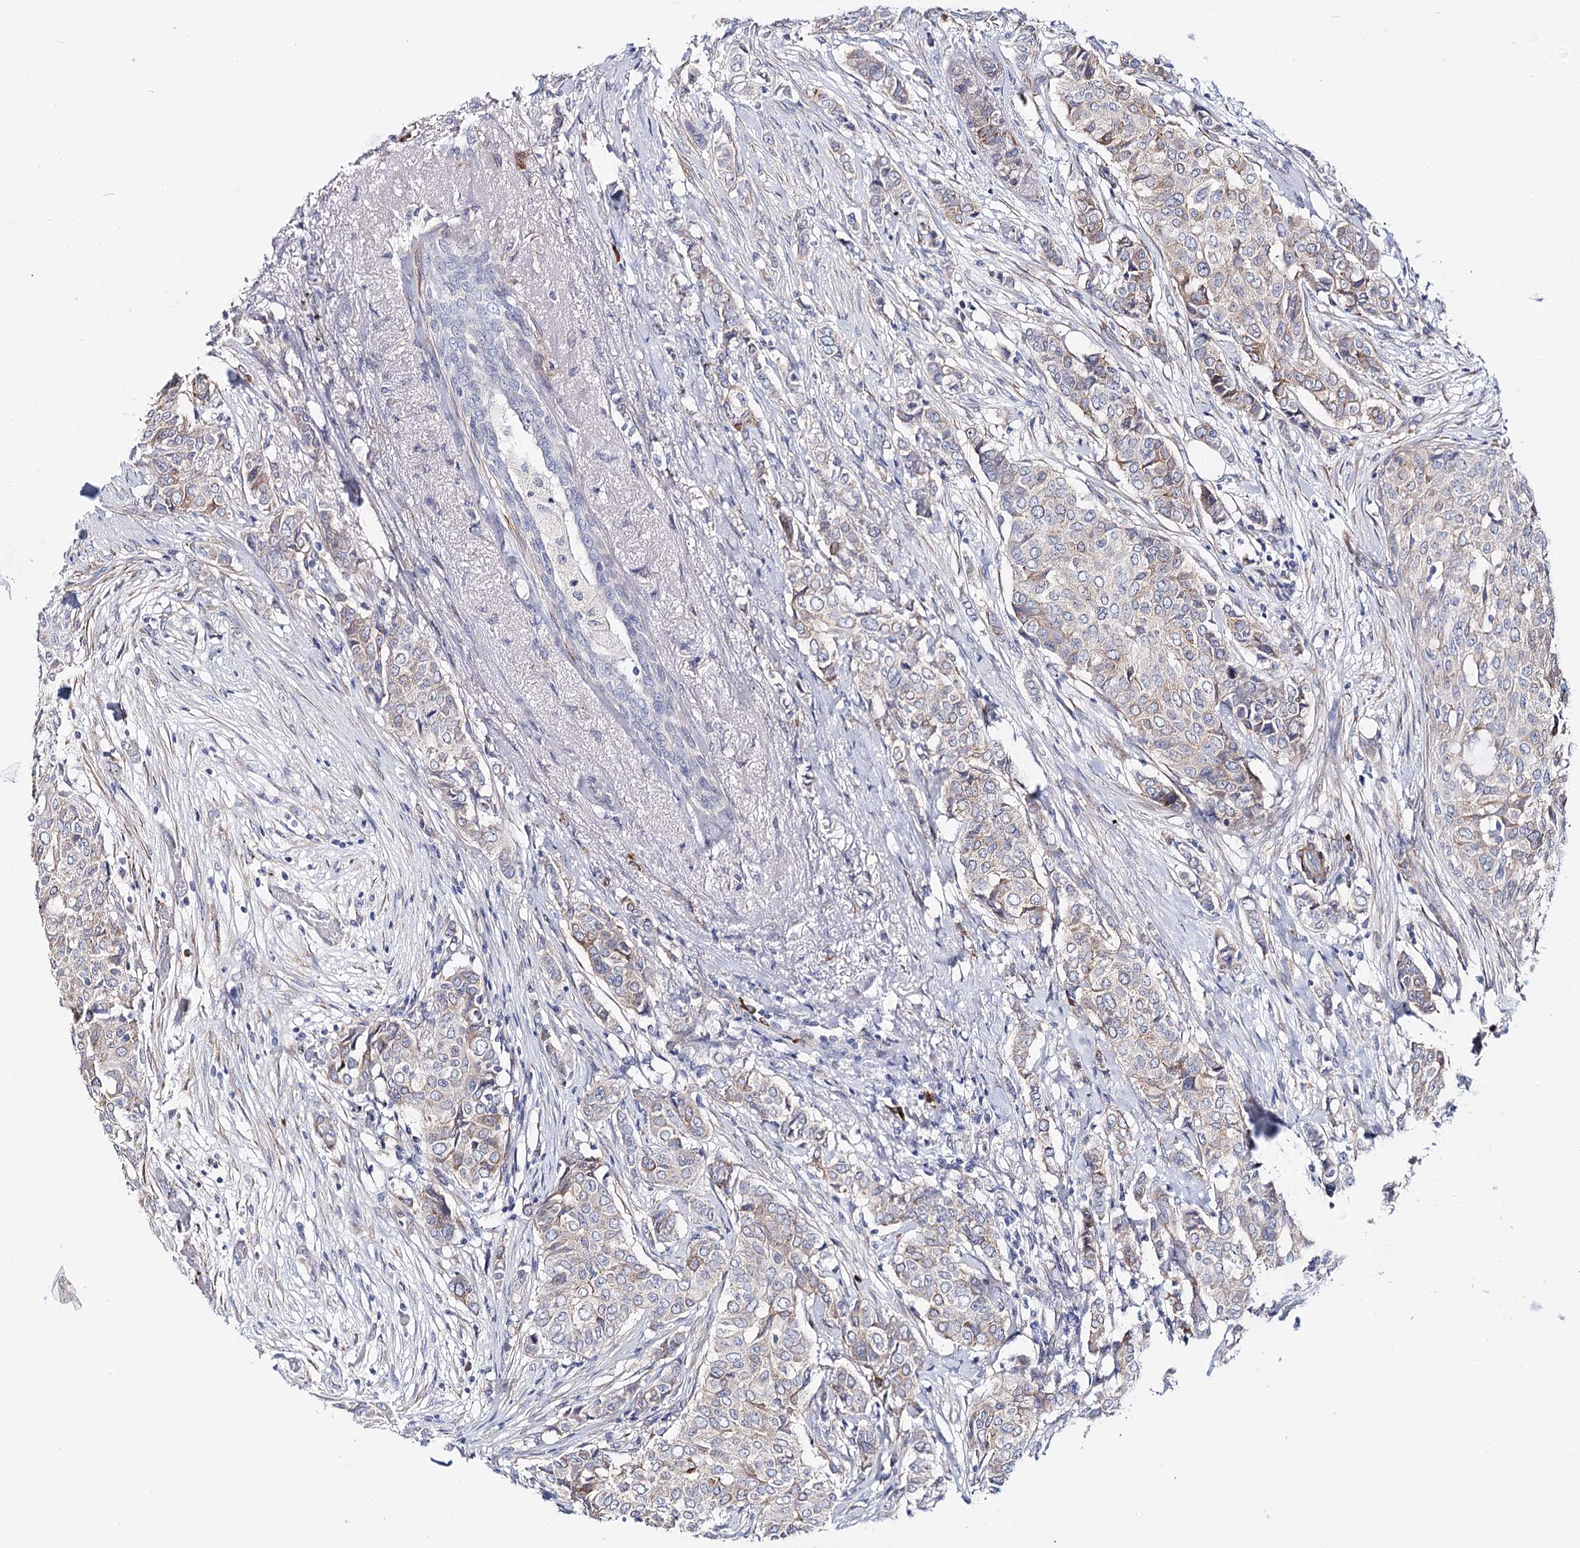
{"staining": {"intensity": "weak", "quantity": "<25%", "location": "cytoplasmic/membranous"}, "tissue": "breast cancer", "cell_type": "Tumor cells", "image_type": "cancer", "snomed": [{"axis": "morphology", "description": "Lobular carcinoma"}, {"axis": "topography", "description": "Breast"}], "caption": "The immunohistochemistry photomicrograph has no significant expression in tumor cells of lobular carcinoma (breast) tissue. (DAB immunohistochemistry (IHC) visualized using brightfield microscopy, high magnification).", "gene": "TEX12", "patient": {"sex": "female", "age": 51}}